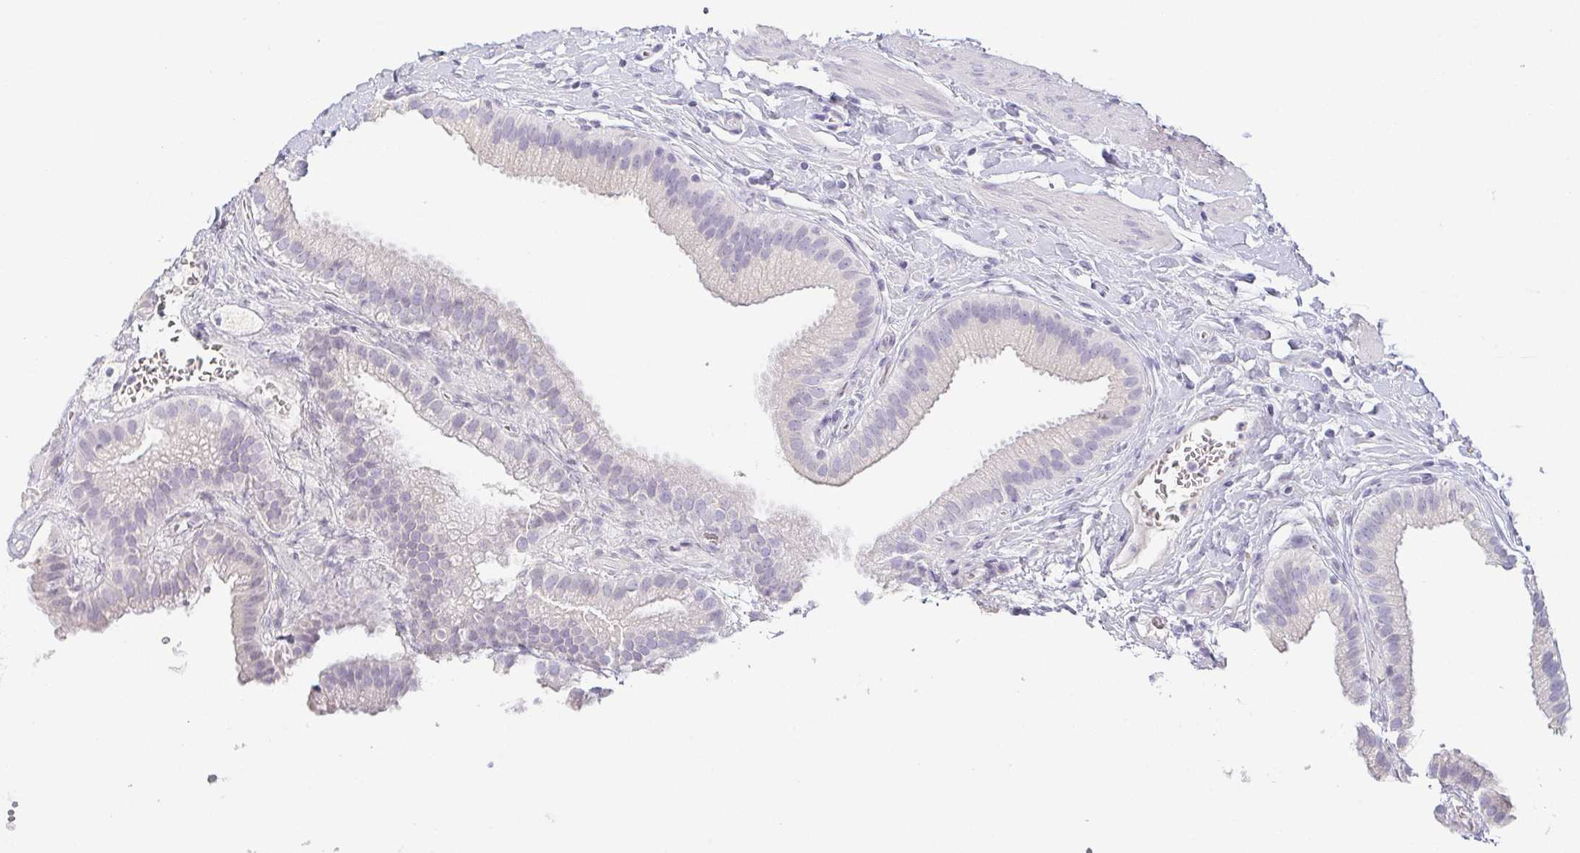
{"staining": {"intensity": "negative", "quantity": "none", "location": "none"}, "tissue": "gallbladder", "cell_type": "Glandular cells", "image_type": "normal", "snomed": [{"axis": "morphology", "description": "Normal tissue, NOS"}, {"axis": "topography", "description": "Gallbladder"}], "caption": "A high-resolution photomicrograph shows IHC staining of unremarkable gallbladder, which exhibits no significant positivity in glandular cells. Brightfield microscopy of immunohistochemistry (IHC) stained with DAB (brown) and hematoxylin (blue), captured at high magnification.", "gene": "PRR27", "patient": {"sex": "female", "age": 63}}